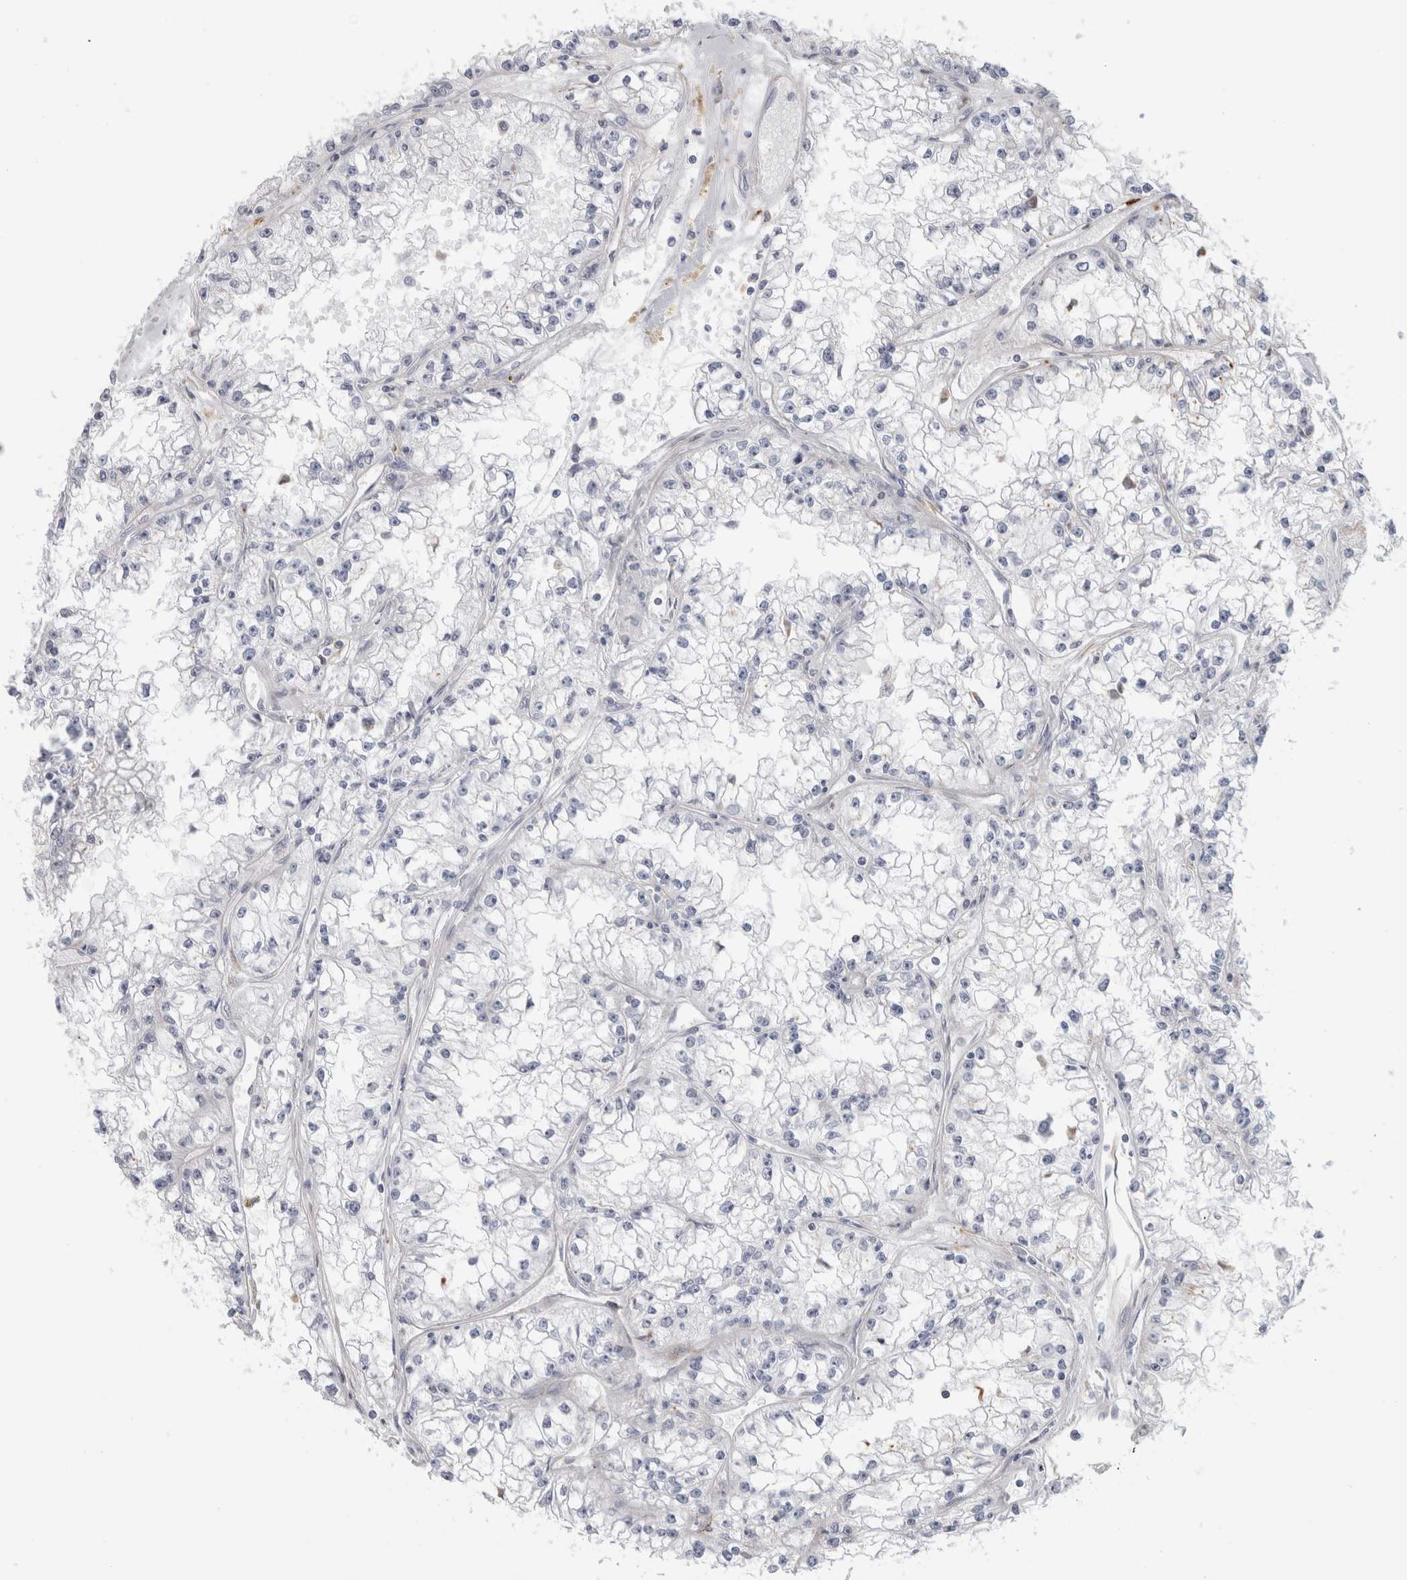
{"staining": {"intensity": "negative", "quantity": "none", "location": "none"}, "tissue": "renal cancer", "cell_type": "Tumor cells", "image_type": "cancer", "snomed": [{"axis": "morphology", "description": "Adenocarcinoma, NOS"}, {"axis": "topography", "description": "Kidney"}], "caption": "A photomicrograph of renal cancer (adenocarcinoma) stained for a protein displays no brown staining in tumor cells. The staining is performed using DAB (3,3'-diaminobenzidine) brown chromogen with nuclei counter-stained in using hematoxylin.", "gene": "ANKMY1", "patient": {"sex": "male", "age": 56}}